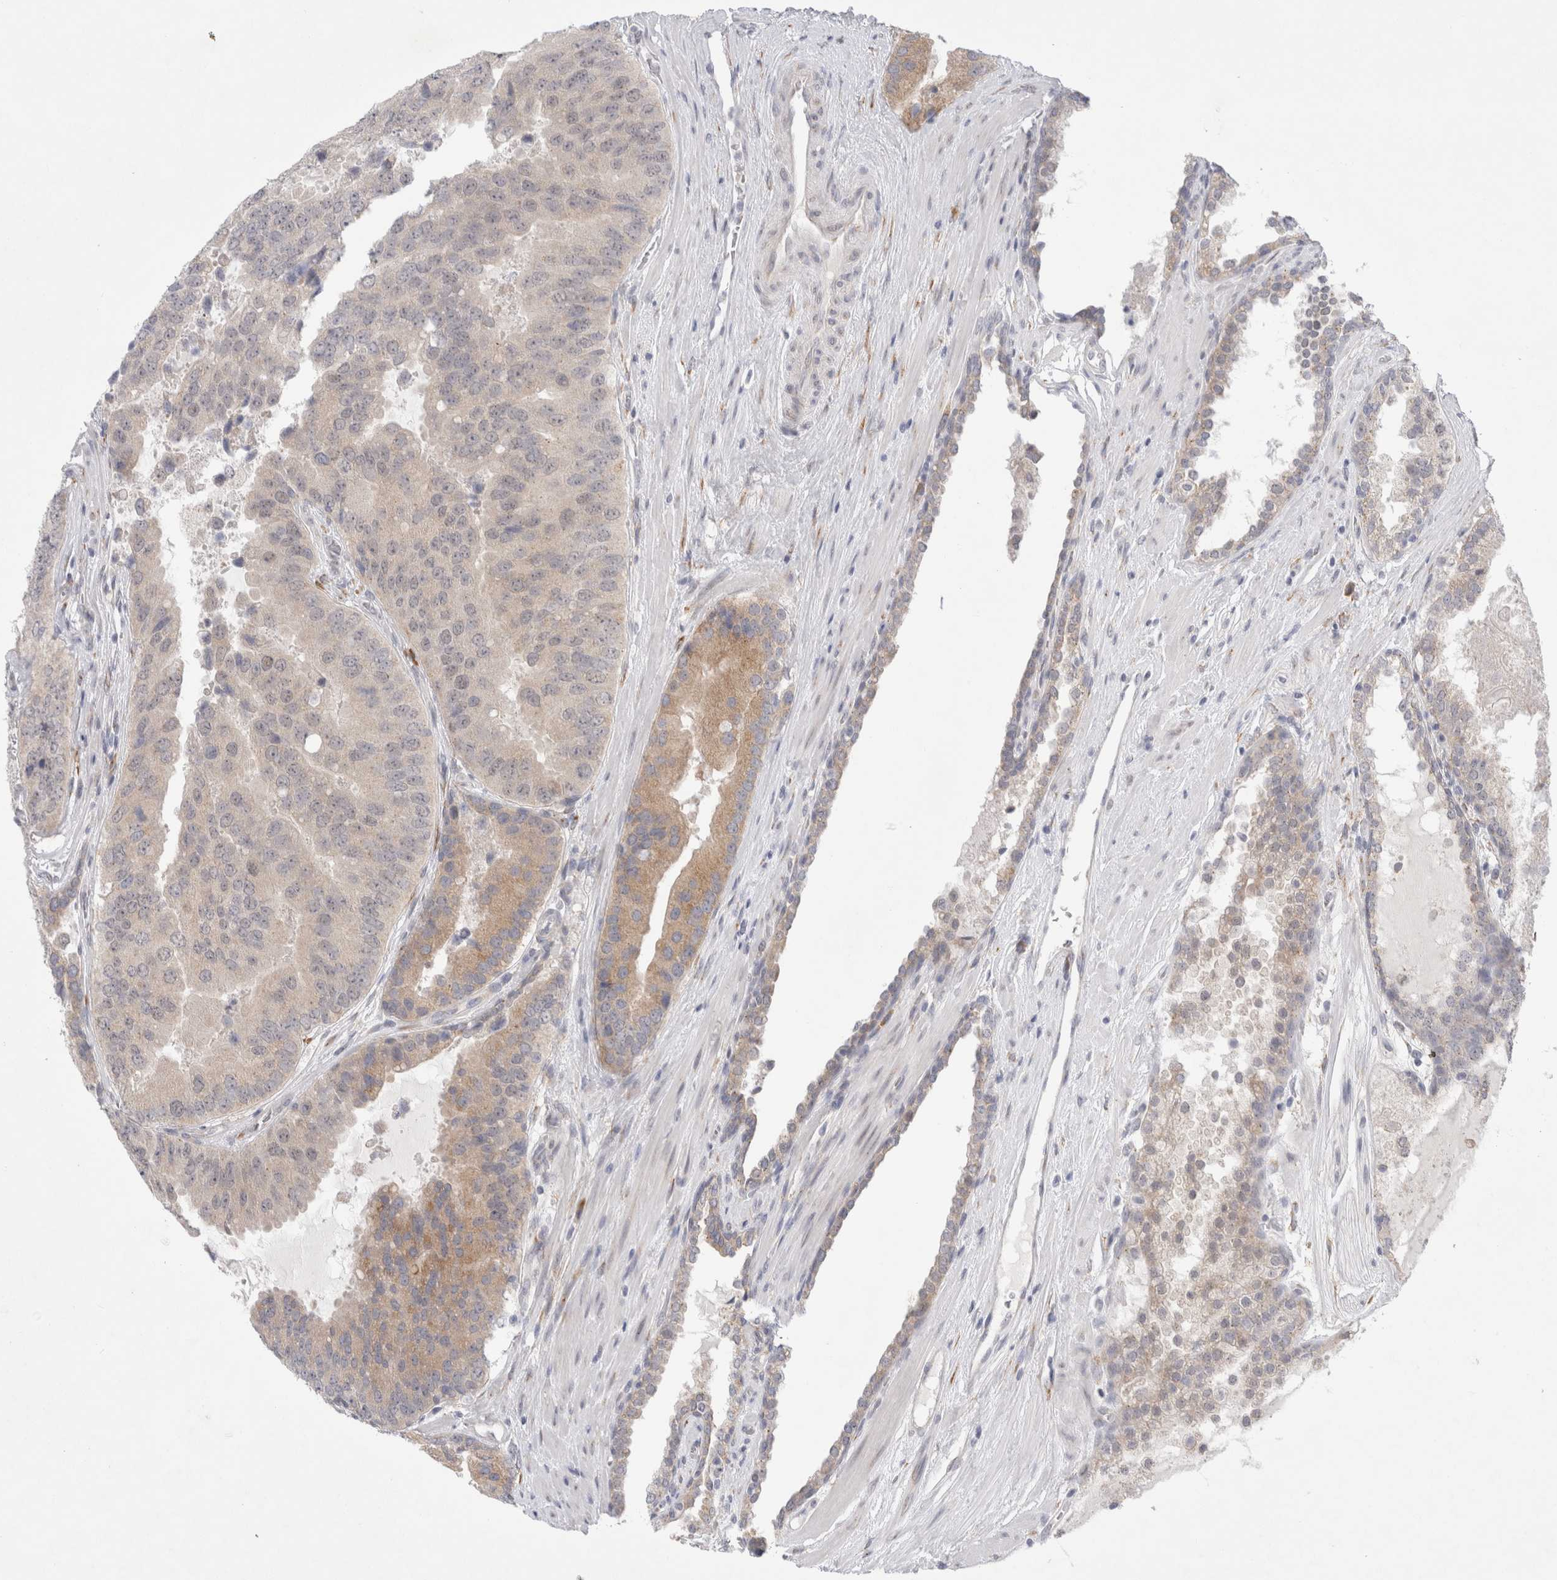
{"staining": {"intensity": "weak", "quantity": "<25%", "location": "cytoplasmic/membranous"}, "tissue": "prostate cancer", "cell_type": "Tumor cells", "image_type": "cancer", "snomed": [{"axis": "morphology", "description": "Adenocarcinoma, High grade"}, {"axis": "topography", "description": "Prostate"}], "caption": "Tumor cells show no significant staining in adenocarcinoma (high-grade) (prostate).", "gene": "TRMT1L", "patient": {"sex": "male", "age": 70}}